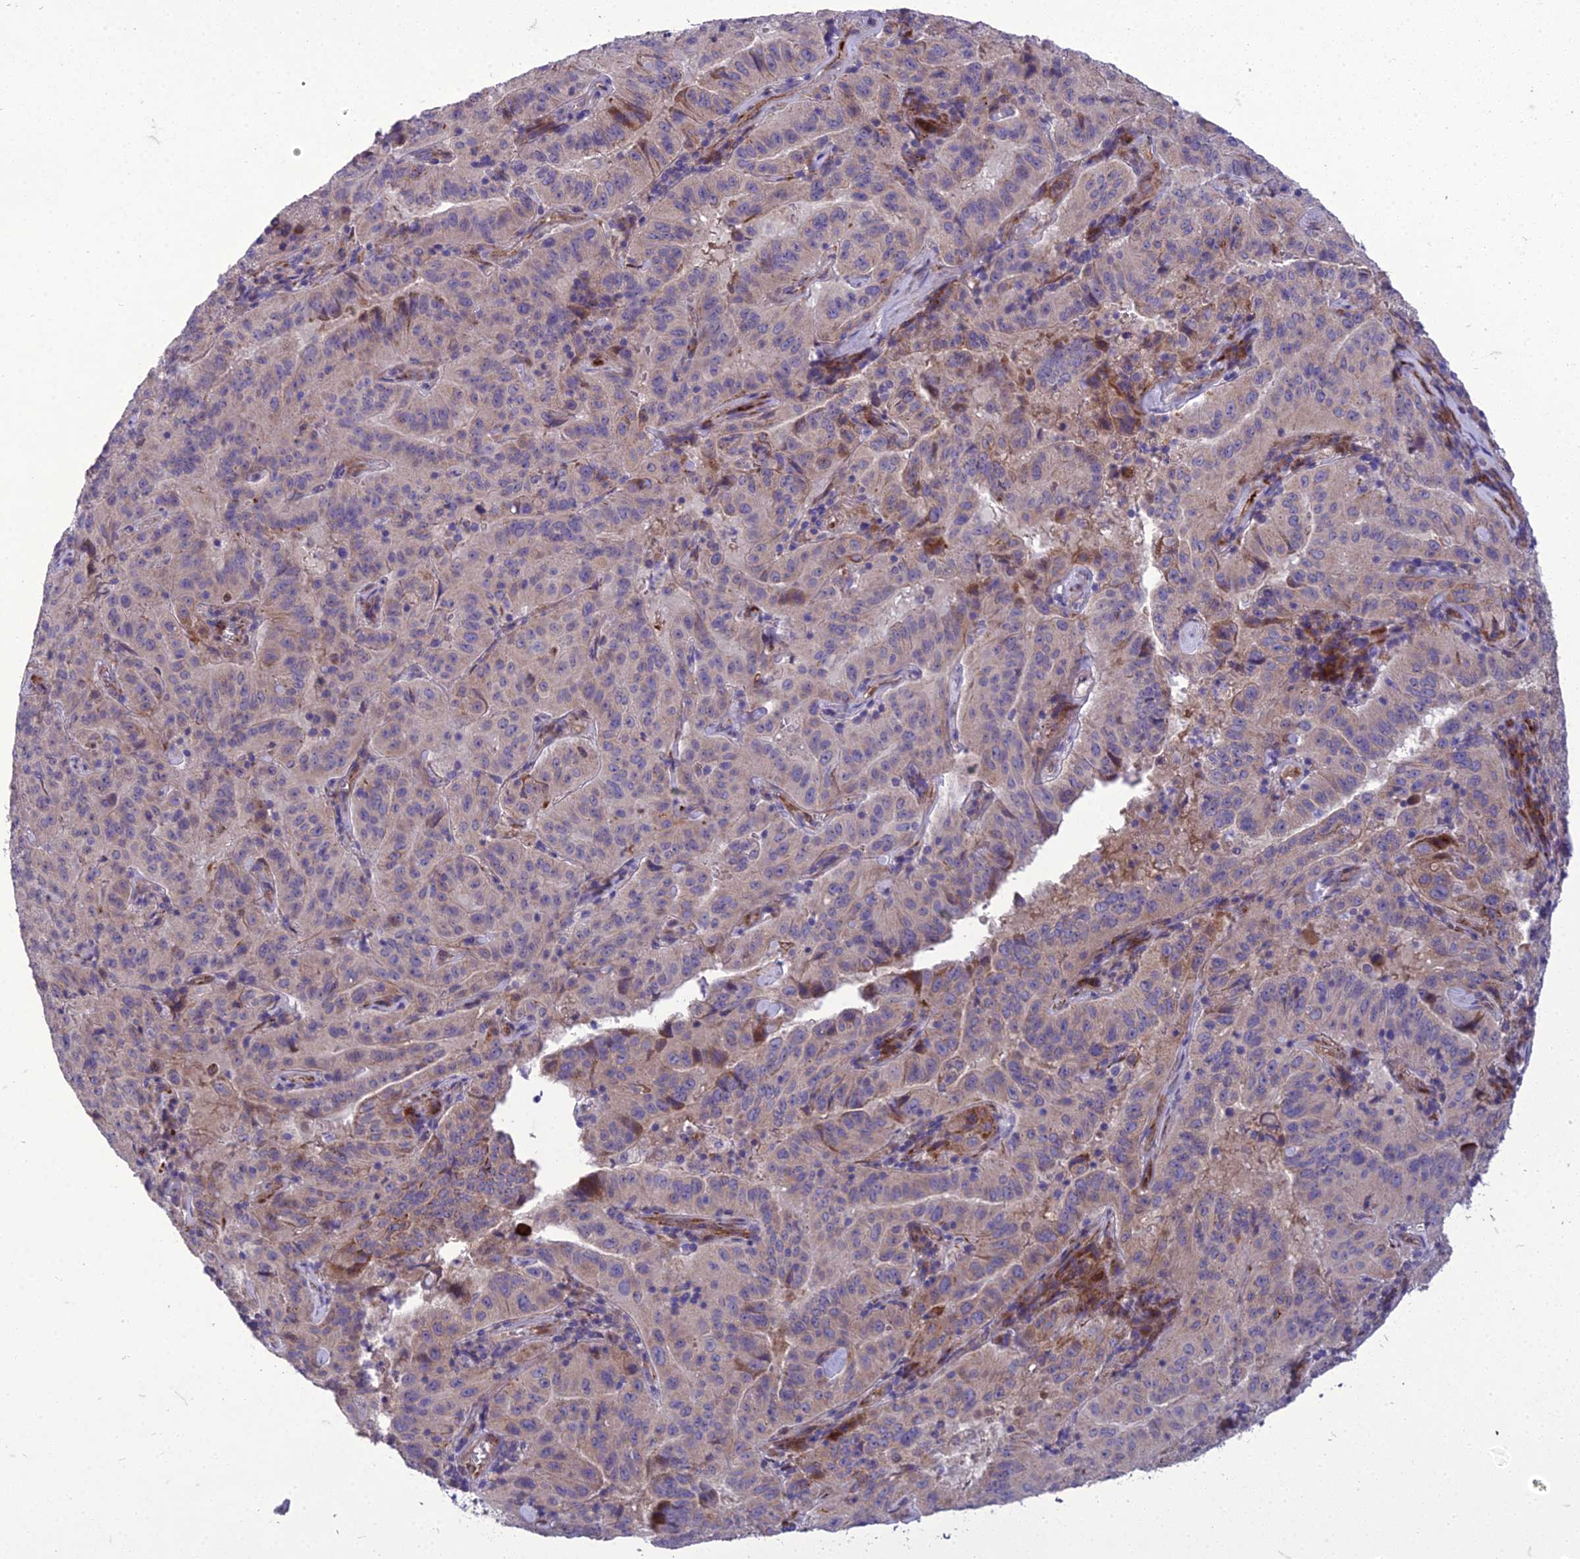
{"staining": {"intensity": "negative", "quantity": "none", "location": "none"}, "tissue": "pancreatic cancer", "cell_type": "Tumor cells", "image_type": "cancer", "snomed": [{"axis": "morphology", "description": "Adenocarcinoma, NOS"}, {"axis": "topography", "description": "Pancreas"}], "caption": "High power microscopy histopathology image of an IHC photomicrograph of pancreatic adenocarcinoma, revealing no significant expression in tumor cells.", "gene": "ADIPOR2", "patient": {"sex": "male", "age": 63}}